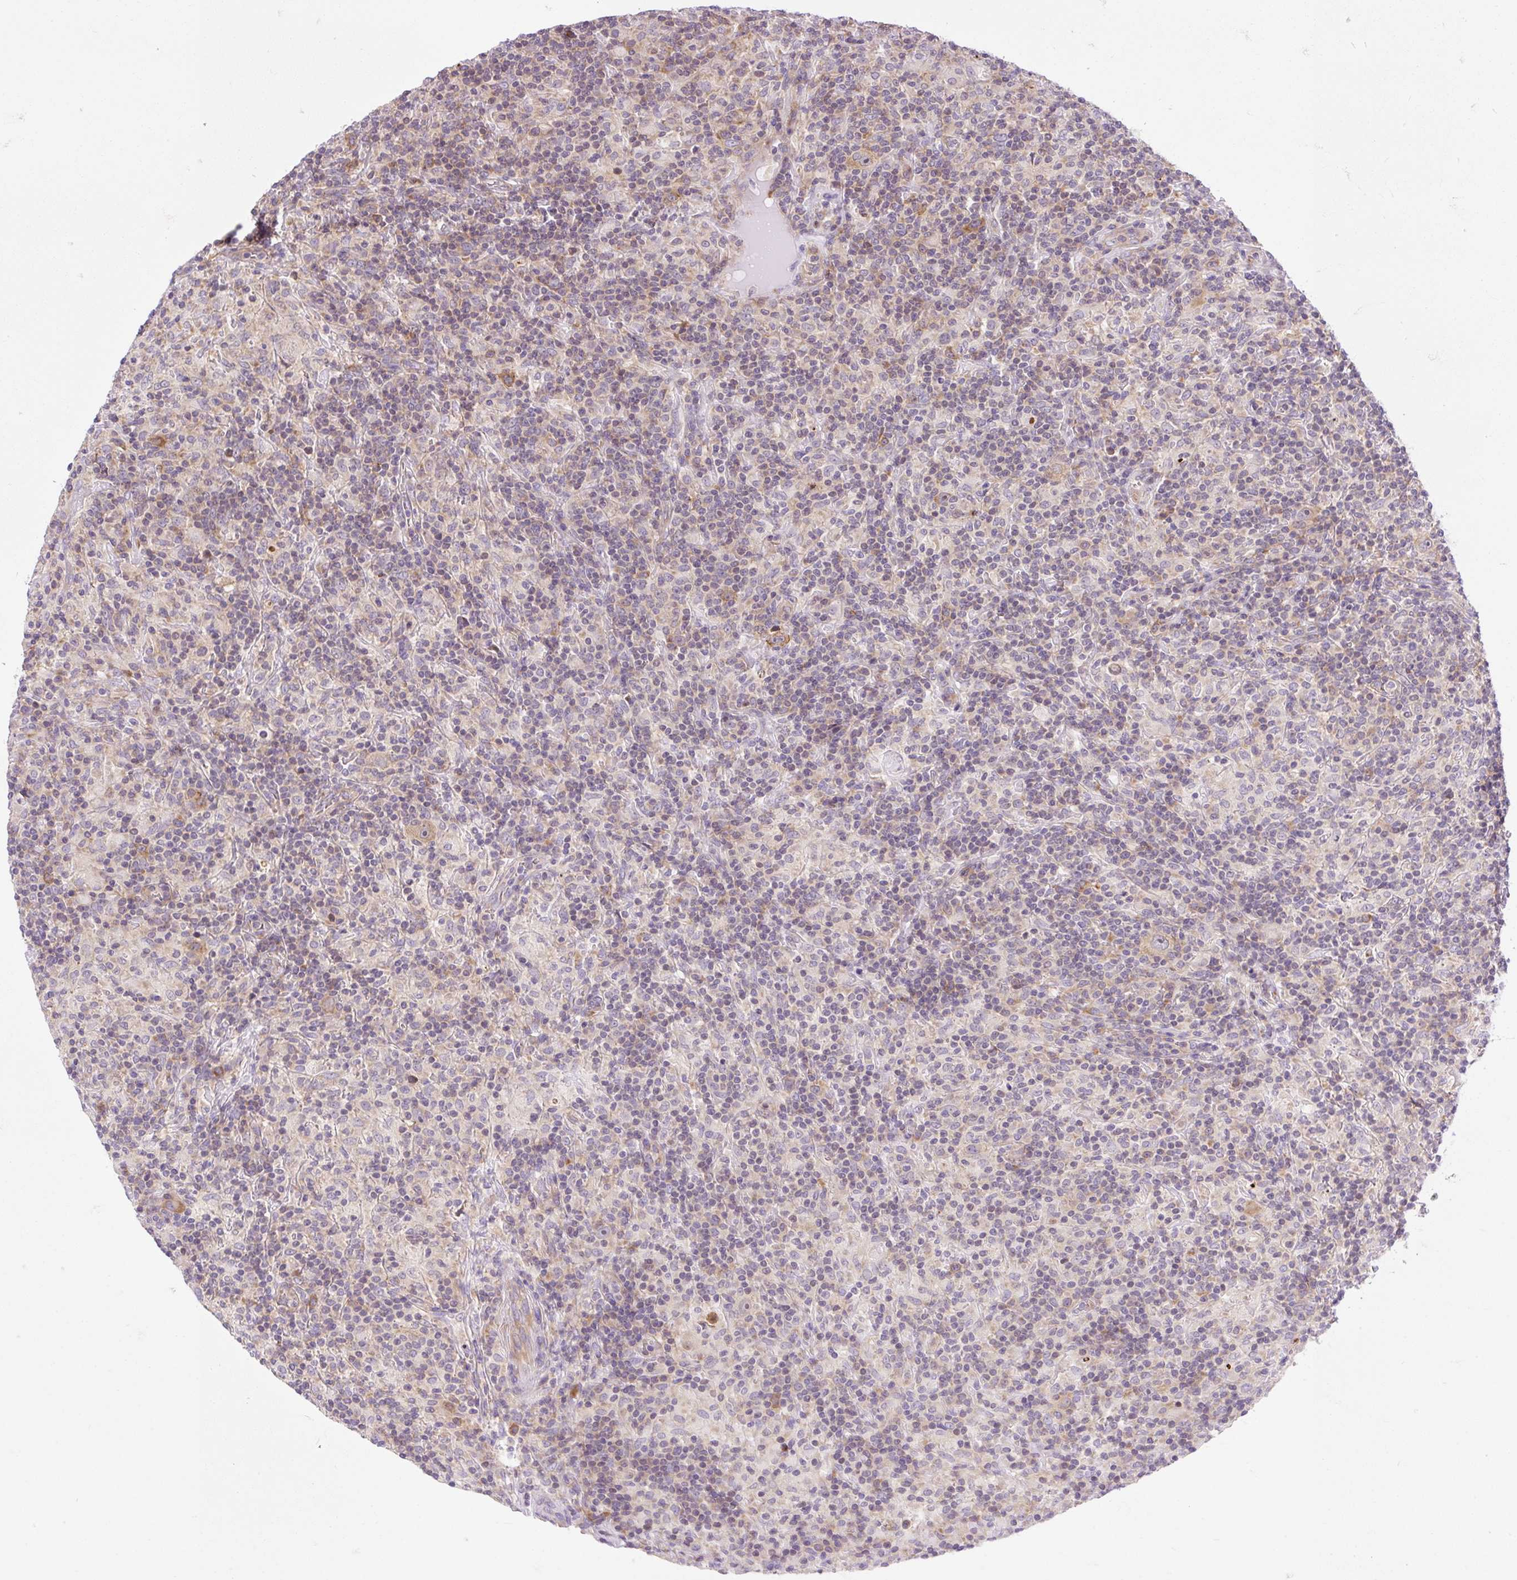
{"staining": {"intensity": "moderate", "quantity": "25%-75%", "location": "cytoplasmic/membranous"}, "tissue": "lymphoma", "cell_type": "Tumor cells", "image_type": "cancer", "snomed": [{"axis": "morphology", "description": "Hodgkin's disease, NOS"}, {"axis": "topography", "description": "Lymph node"}], "caption": "This micrograph displays Hodgkin's disease stained with IHC to label a protein in brown. The cytoplasmic/membranous of tumor cells show moderate positivity for the protein. Nuclei are counter-stained blue.", "gene": "GPR45", "patient": {"sex": "male", "age": 70}}